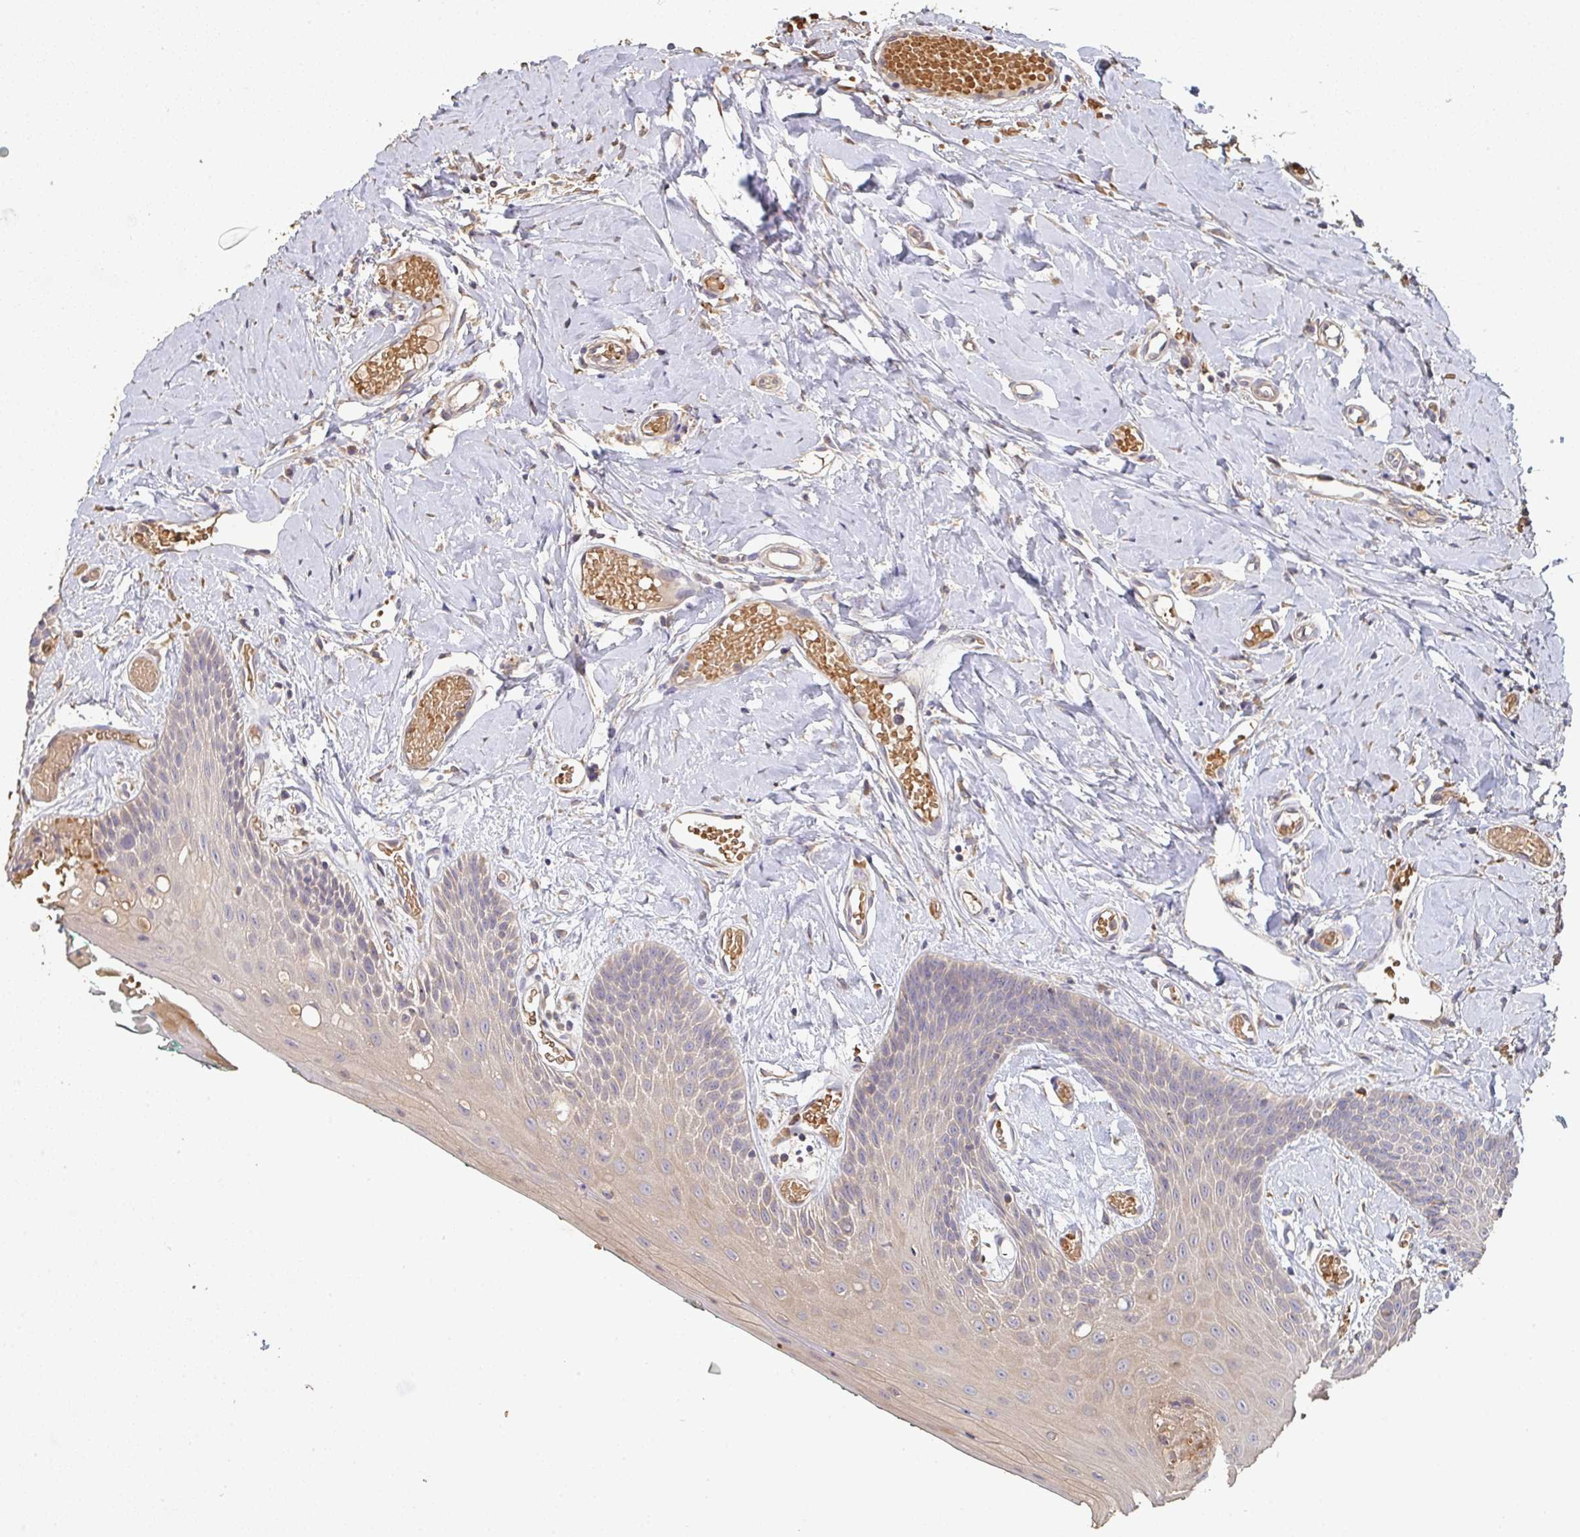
{"staining": {"intensity": "weak", "quantity": "25%-75%", "location": "cytoplasmic/membranous"}, "tissue": "oral mucosa", "cell_type": "Squamous epithelial cells", "image_type": "normal", "snomed": [{"axis": "morphology", "description": "Normal tissue, NOS"}, {"axis": "topography", "description": "Oral tissue"}, {"axis": "topography", "description": "Tounge, NOS"}], "caption": "Immunohistochemistry (IHC) of unremarkable human oral mucosa exhibits low levels of weak cytoplasmic/membranous expression in approximately 25%-75% of squamous epithelial cells. The protein of interest is shown in brown color, while the nuclei are stained blue.", "gene": "POLG", "patient": {"sex": "female", "age": 62}}